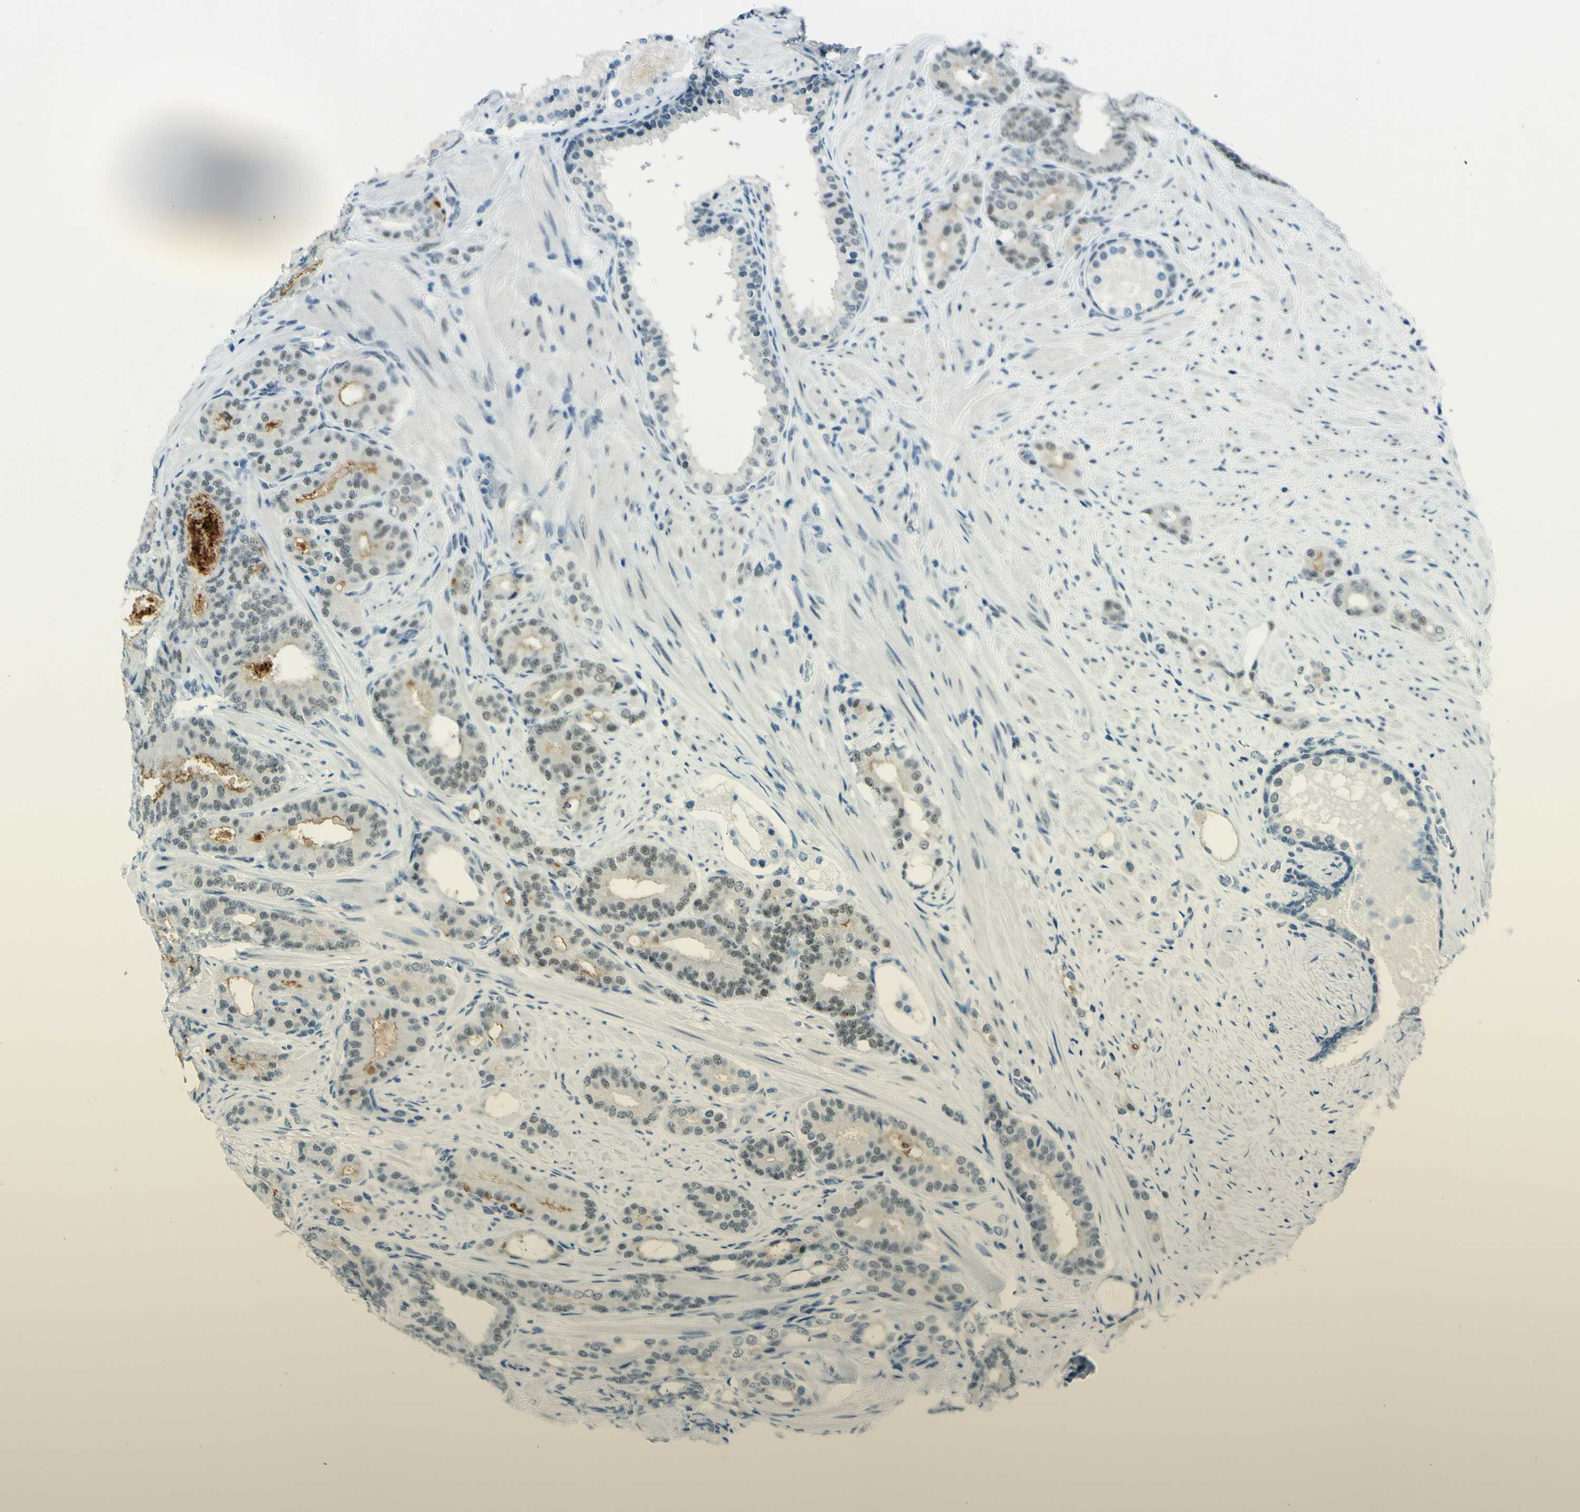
{"staining": {"intensity": "weak", "quantity": "<25%", "location": "nuclear"}, "tissue": "prostate cancer", "cell_type": "Tumor cells", "image_type": "cancer", "snomed": [{"axis": "morphology", "description": "Adenocarcinoma, Low grade"}, {"axis": "topography", "description": "Prostate"}], "caption": "A photomicrograph of prostate cancer (low-grade adenocarcinoma) stained for a protein shows no brown staining in tumor cells.", "gene": "CEBPG", "patient": {"sex": "male", "age": 63}}